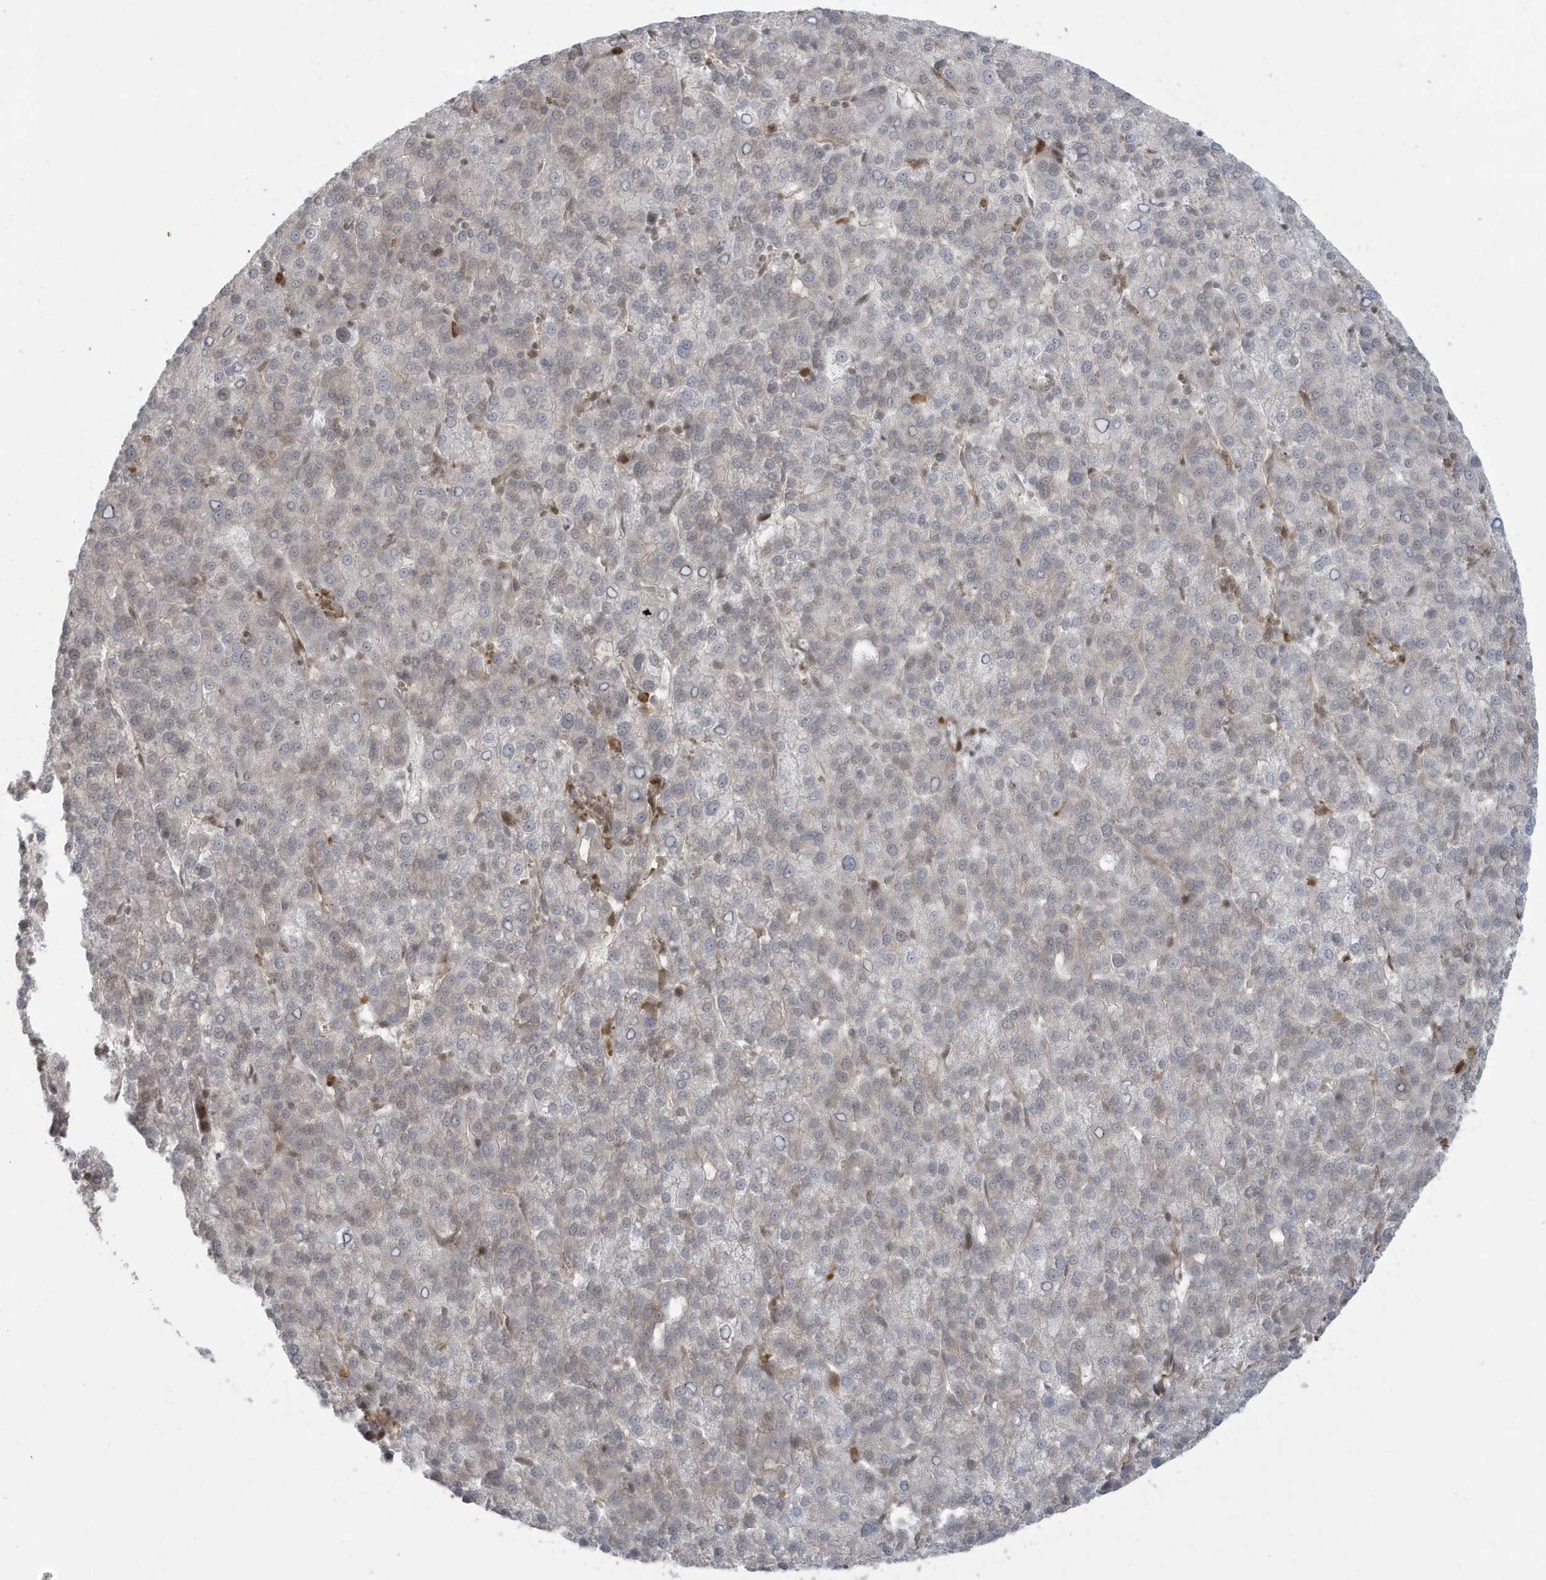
{"staining": {"intensity": "negative", "quantity": "none", "location": "none"}, "tissue": "liver cancer", "cell_type": "Tumor cells", "image_type": "cancer", "snomed": [{"axis": "morphology", "description": "Carcinoma, Hepatocellular, NOS"}, {"axis": "topography", "description": "Liver"}], "caption": "Liver cancer was stained to show a protein in brown. There is no significant staining in tumor cells. Brightfield microscopy of immunohistochemistry stained with DAB (brown) and hematoxylin (blue), captured at high magnification.", "gene": "C1orf52", "patient": {"sex": "female", "age": 58}}